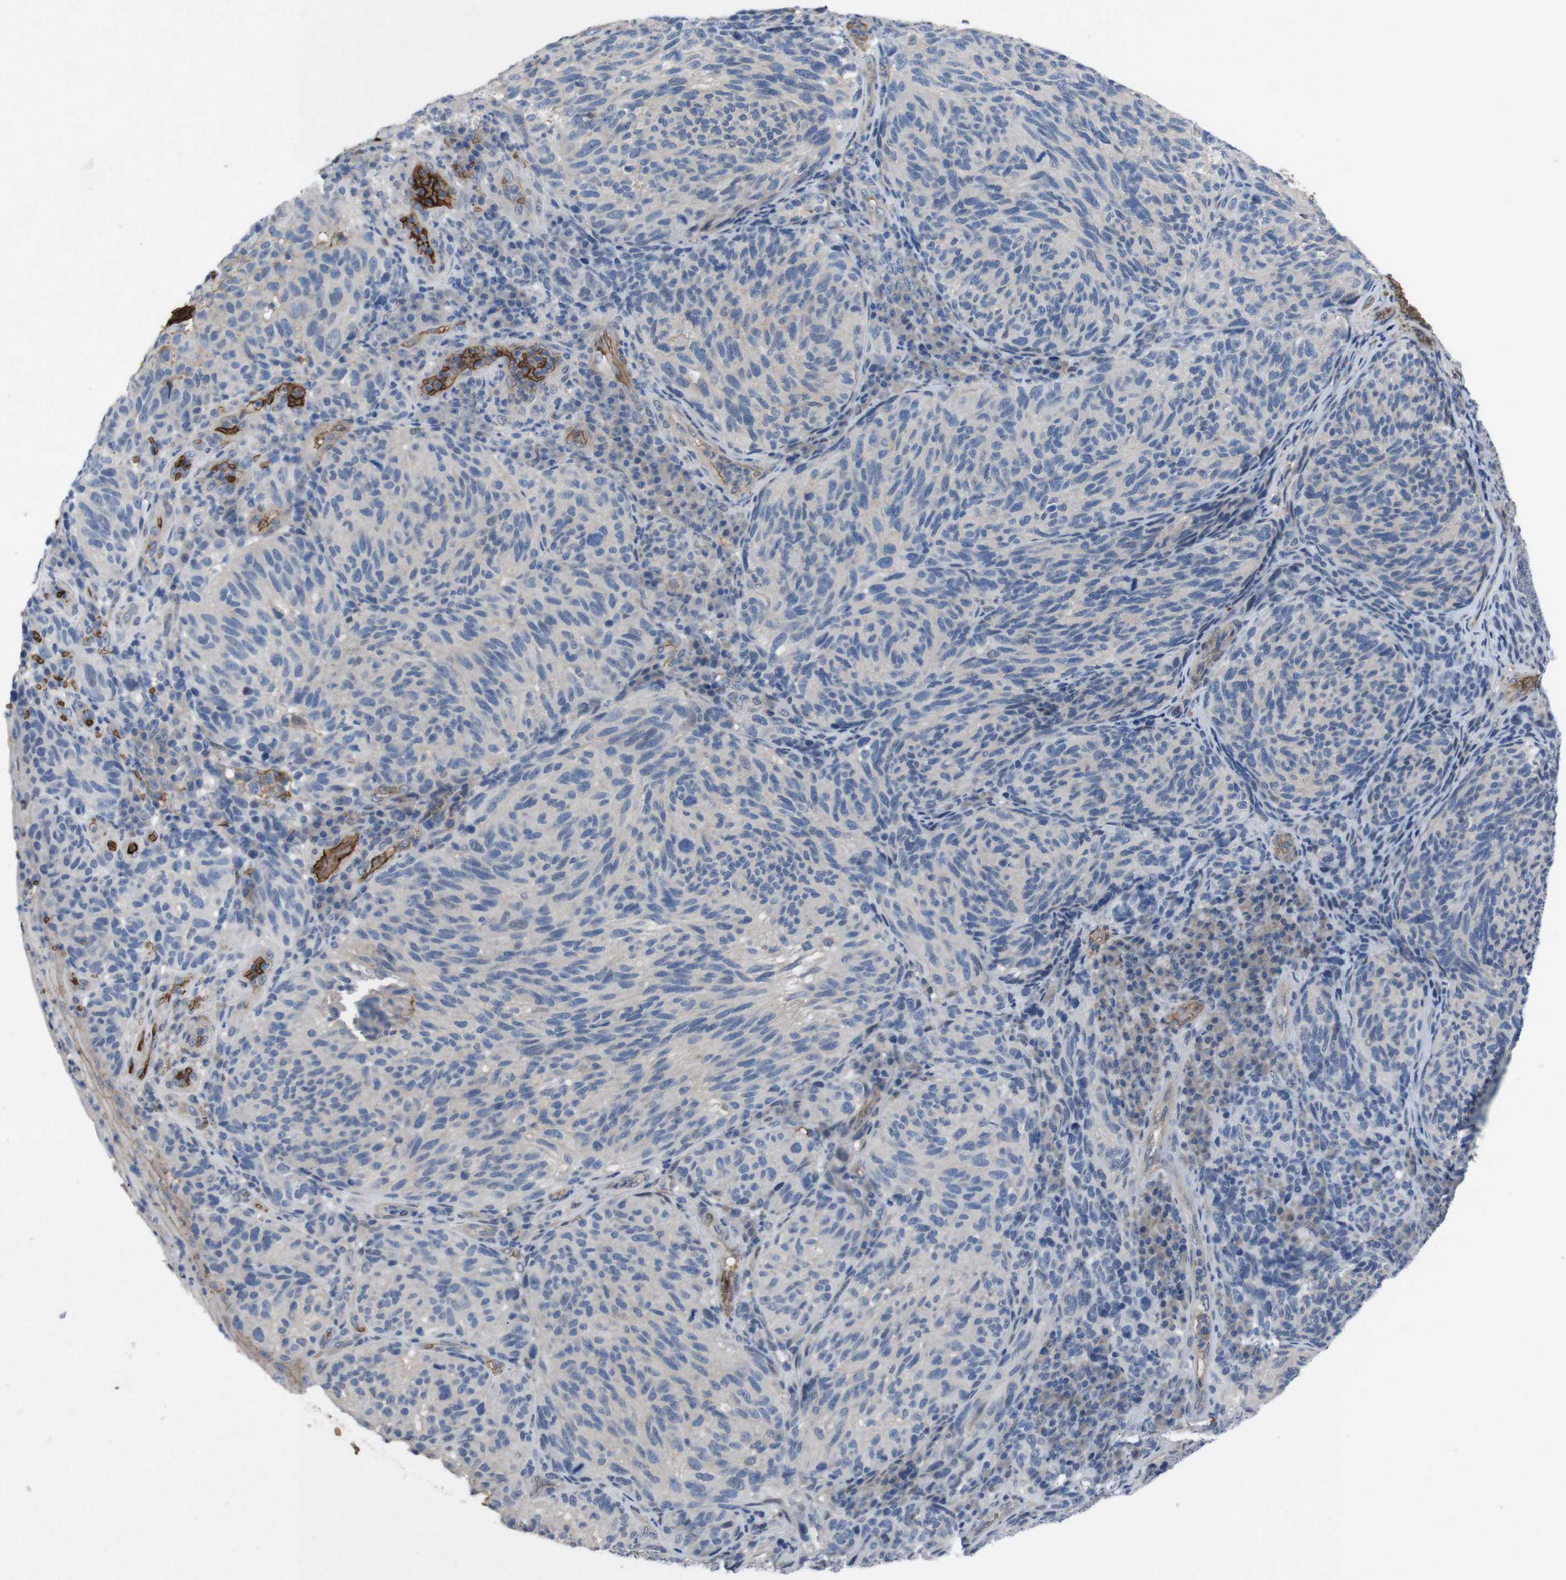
{"staining": {"intensity": "negative", "quantity": "none", "location": "none"}, "tissue": "melanoma", "cell_type": "Tumor cells", "image_type": "cancer", "snomed": [{"axis": "morphology", "description": "Malignant melanoma, NOS"}, {"axis": "topography", "description": "Skin"}], "caption": "This histopathology image is of malignant melanoma stained with IHC to label a protein in brown with the nuclei are counter-stained blue. There is no positivity in tumor cells.", "gene": "SPTB", "patient": {"sex": "female", "age": 73}}